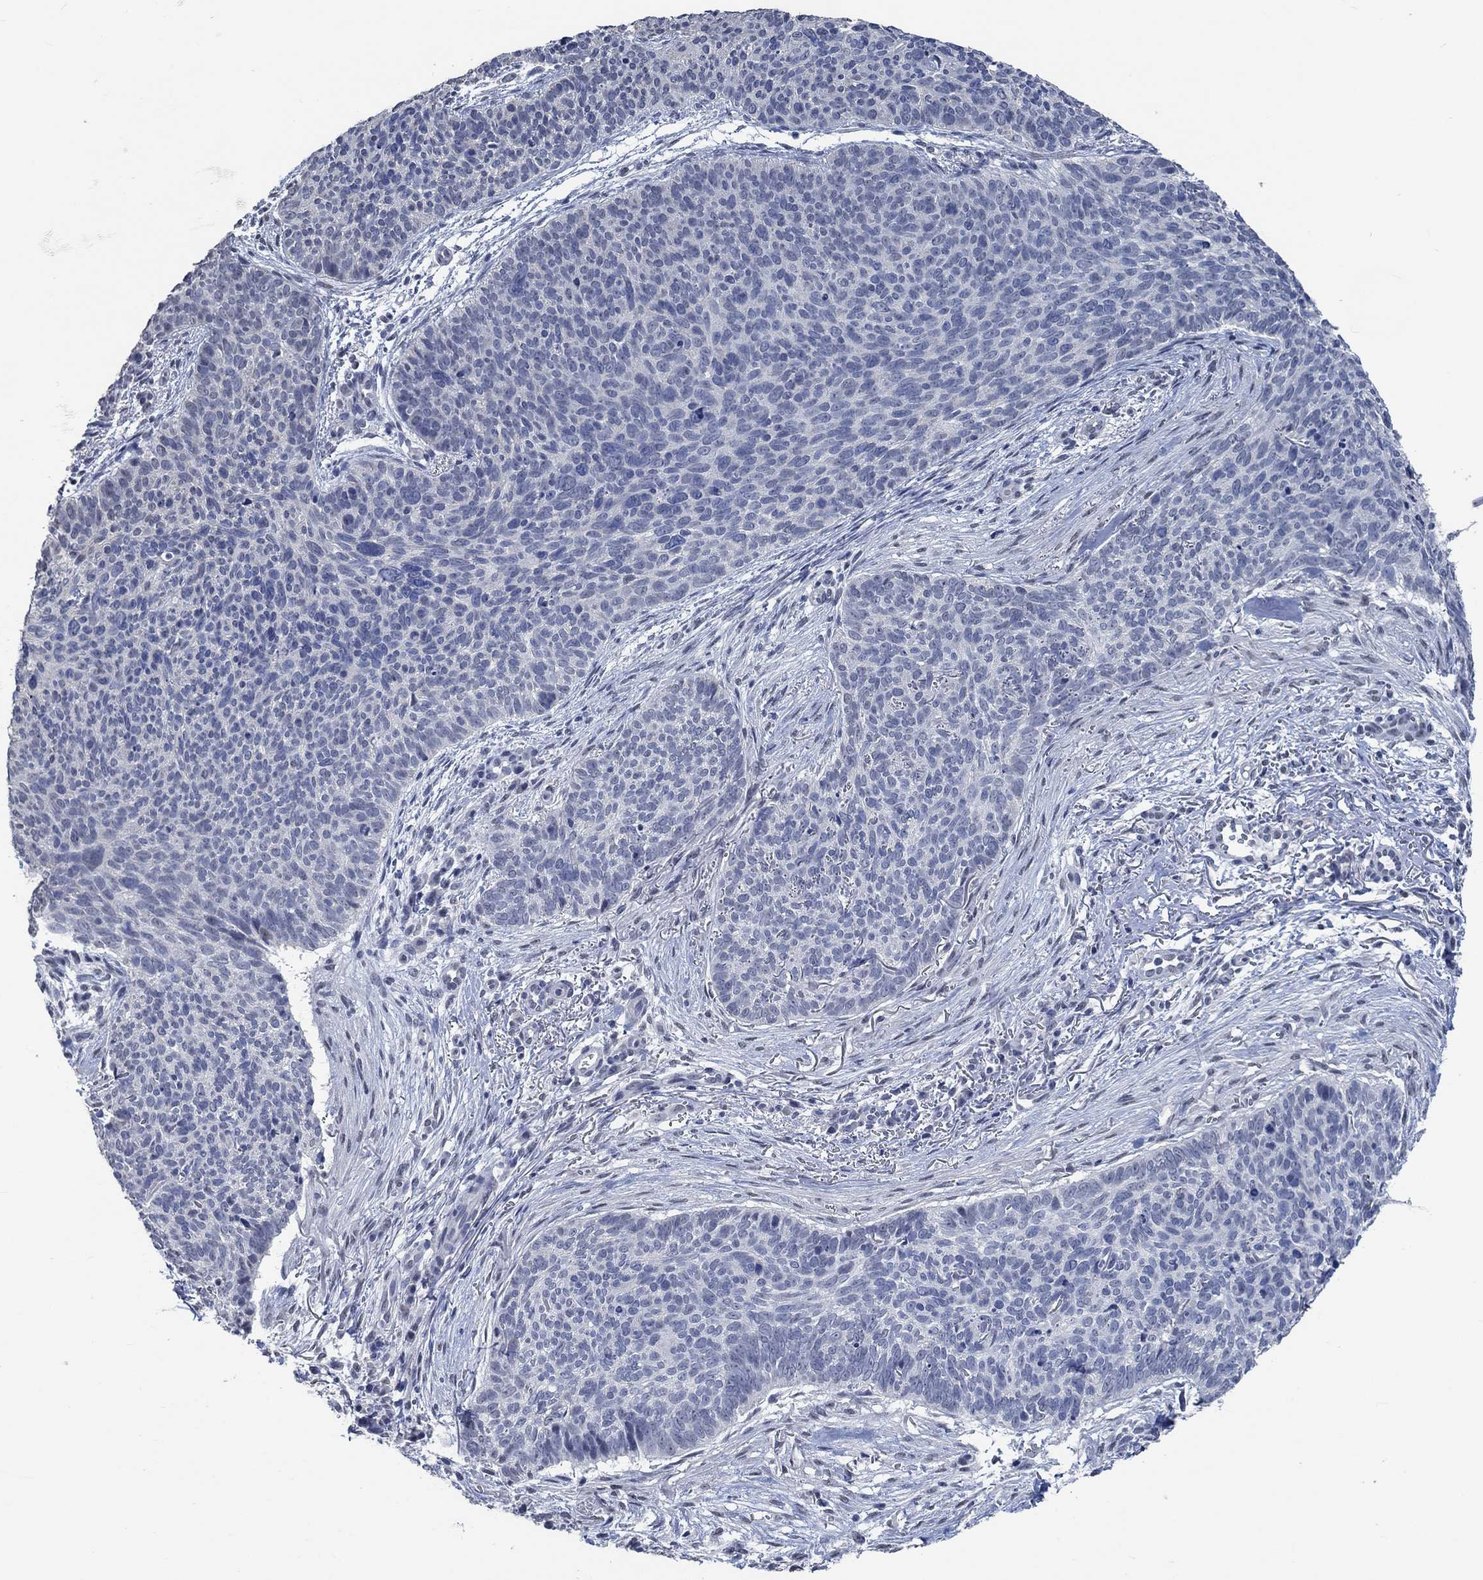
{"staining": {"intensity": "negative", "quantity": "none", "location": "none"}, "tissue": "skin cancer", "cell_type": "Tumor cells", "image_type": "cancer", "snomed": [{"axis": "morphology", "description": "Basal cell carcinoma"}, {"axis": "topography", "description": "Skin"}], "caption": "Skin basal cell carcinoma was stained to show a protein in brown. There is no significant expression in tumor cells.", "gene": "OBSCN", "patient": {"sex": "male", "age": 64}}